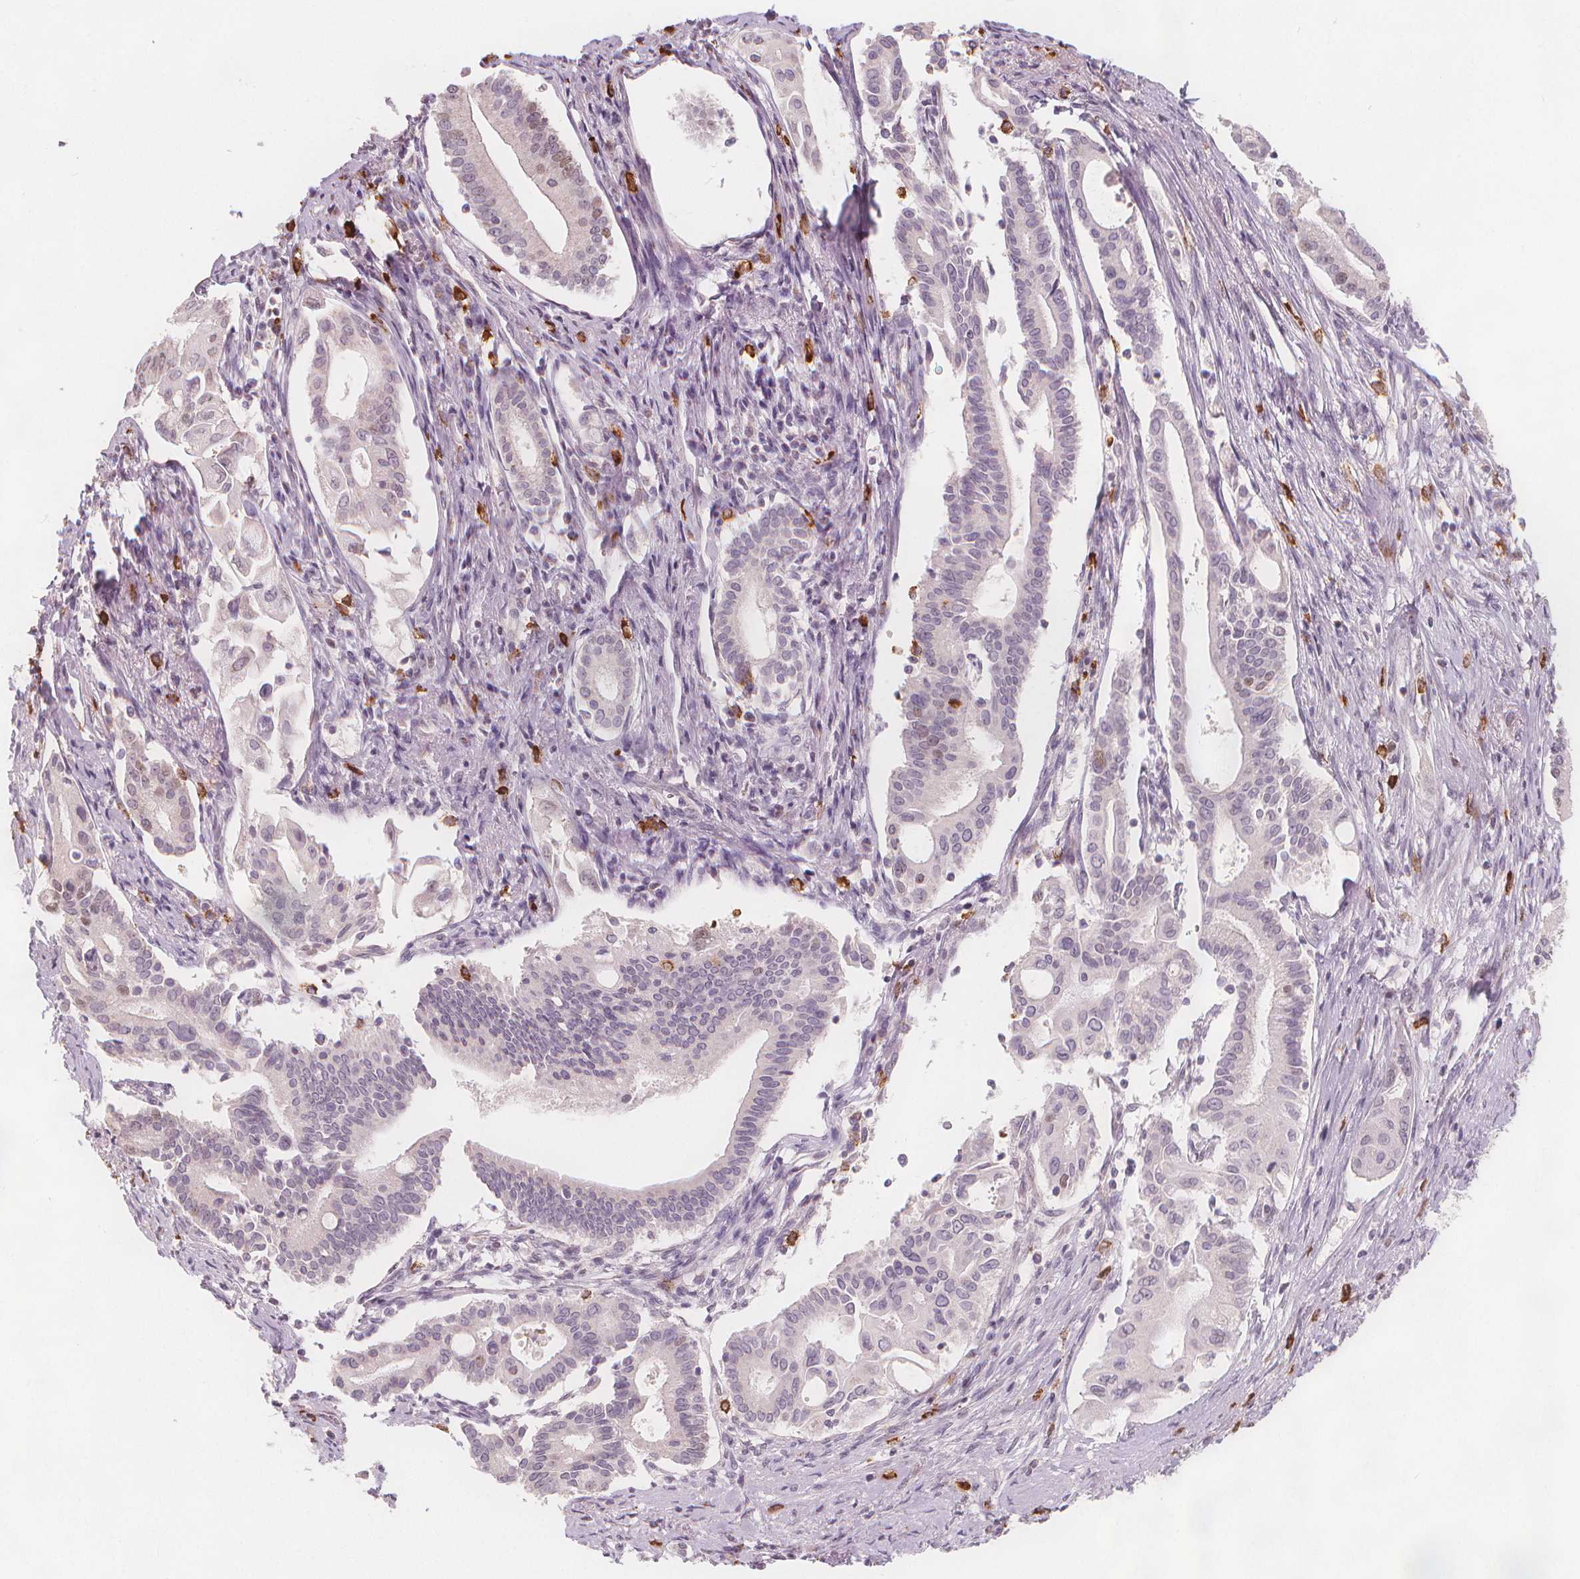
{"staining": {"intensity": "negative", "quantity": "none", "location": "none"}, "tissue": "pancreatic cancer", "cell_type": "Tumor cells", "image_type": "cancer", "snomed": [{"axis": "morphology", "description": "Adenocarcinoma, NOS"}, {"axis": "topography", "description": "Pancreas"}], "caption": "This is an IHC photomicrograph of human adenocarcinoma (pancreatic). There is no staining in tumor cells.", "gene": "TIPIN", "patient": {"sex": "female", "age": 68}}